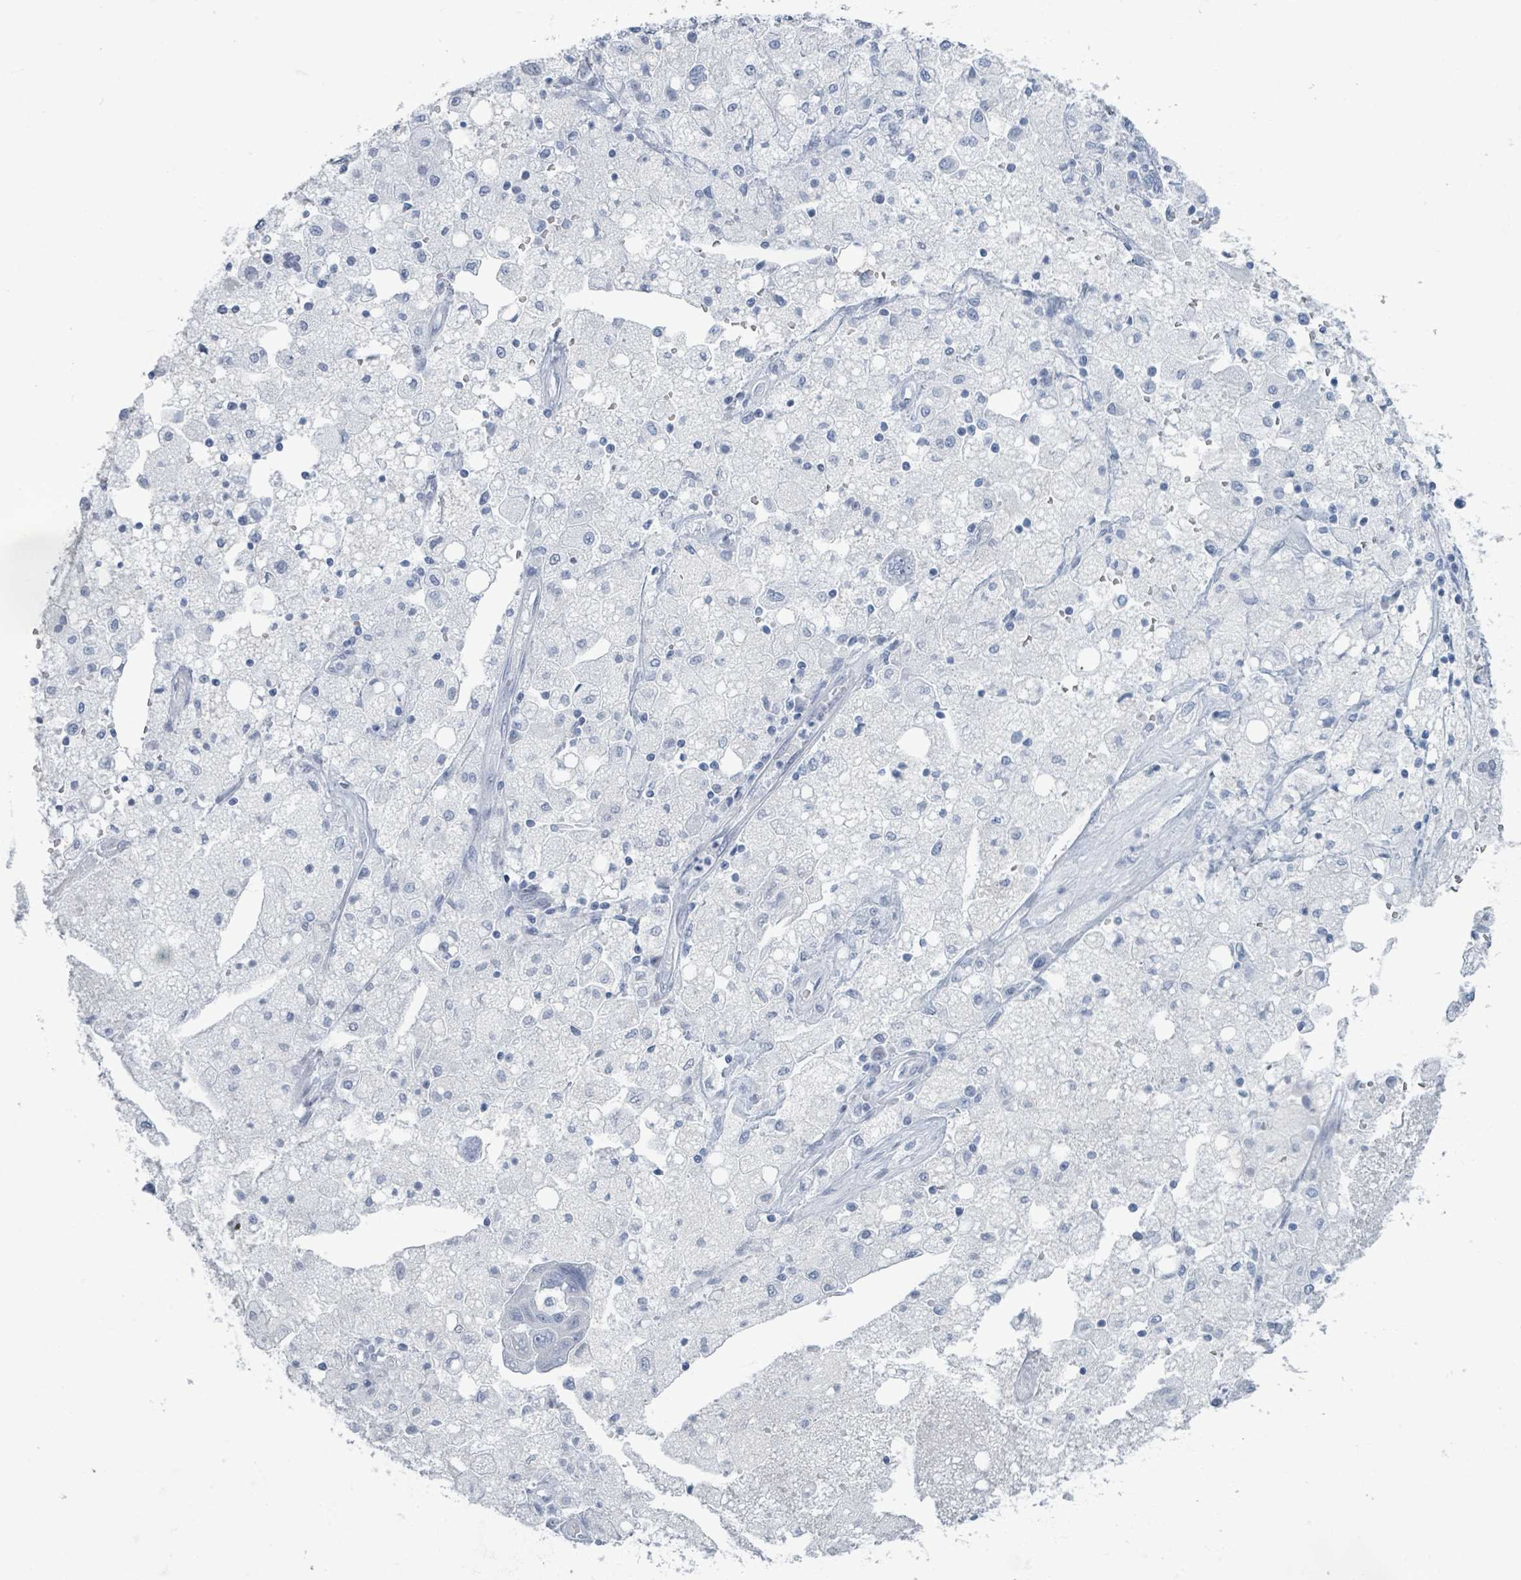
{"staining": {"intensity": "negative", "quantity": "none", "location": "none"}, "tissue": "ovarian cancer", "cell_type": "Tumor cells", "image_type": "cancer", "snomed": [{"axis": "morphology", "description": "Carcinoma, NOS"}, {"axis": "morphology", "description": "Cystadenocarcinoma, serous, NOS"}, {"axis": "topography", "description": "Ovary"}], "caption": "High power microscopy photomicrograph of an immunohistochemistry (IHC) histopathology image of carcinoma (ovarian), revealing no significant staining in tumor cells. Nuclei are stained in blue.", "gene": "TAS2R1", "patient": {"sex": "female", "age": 69}}